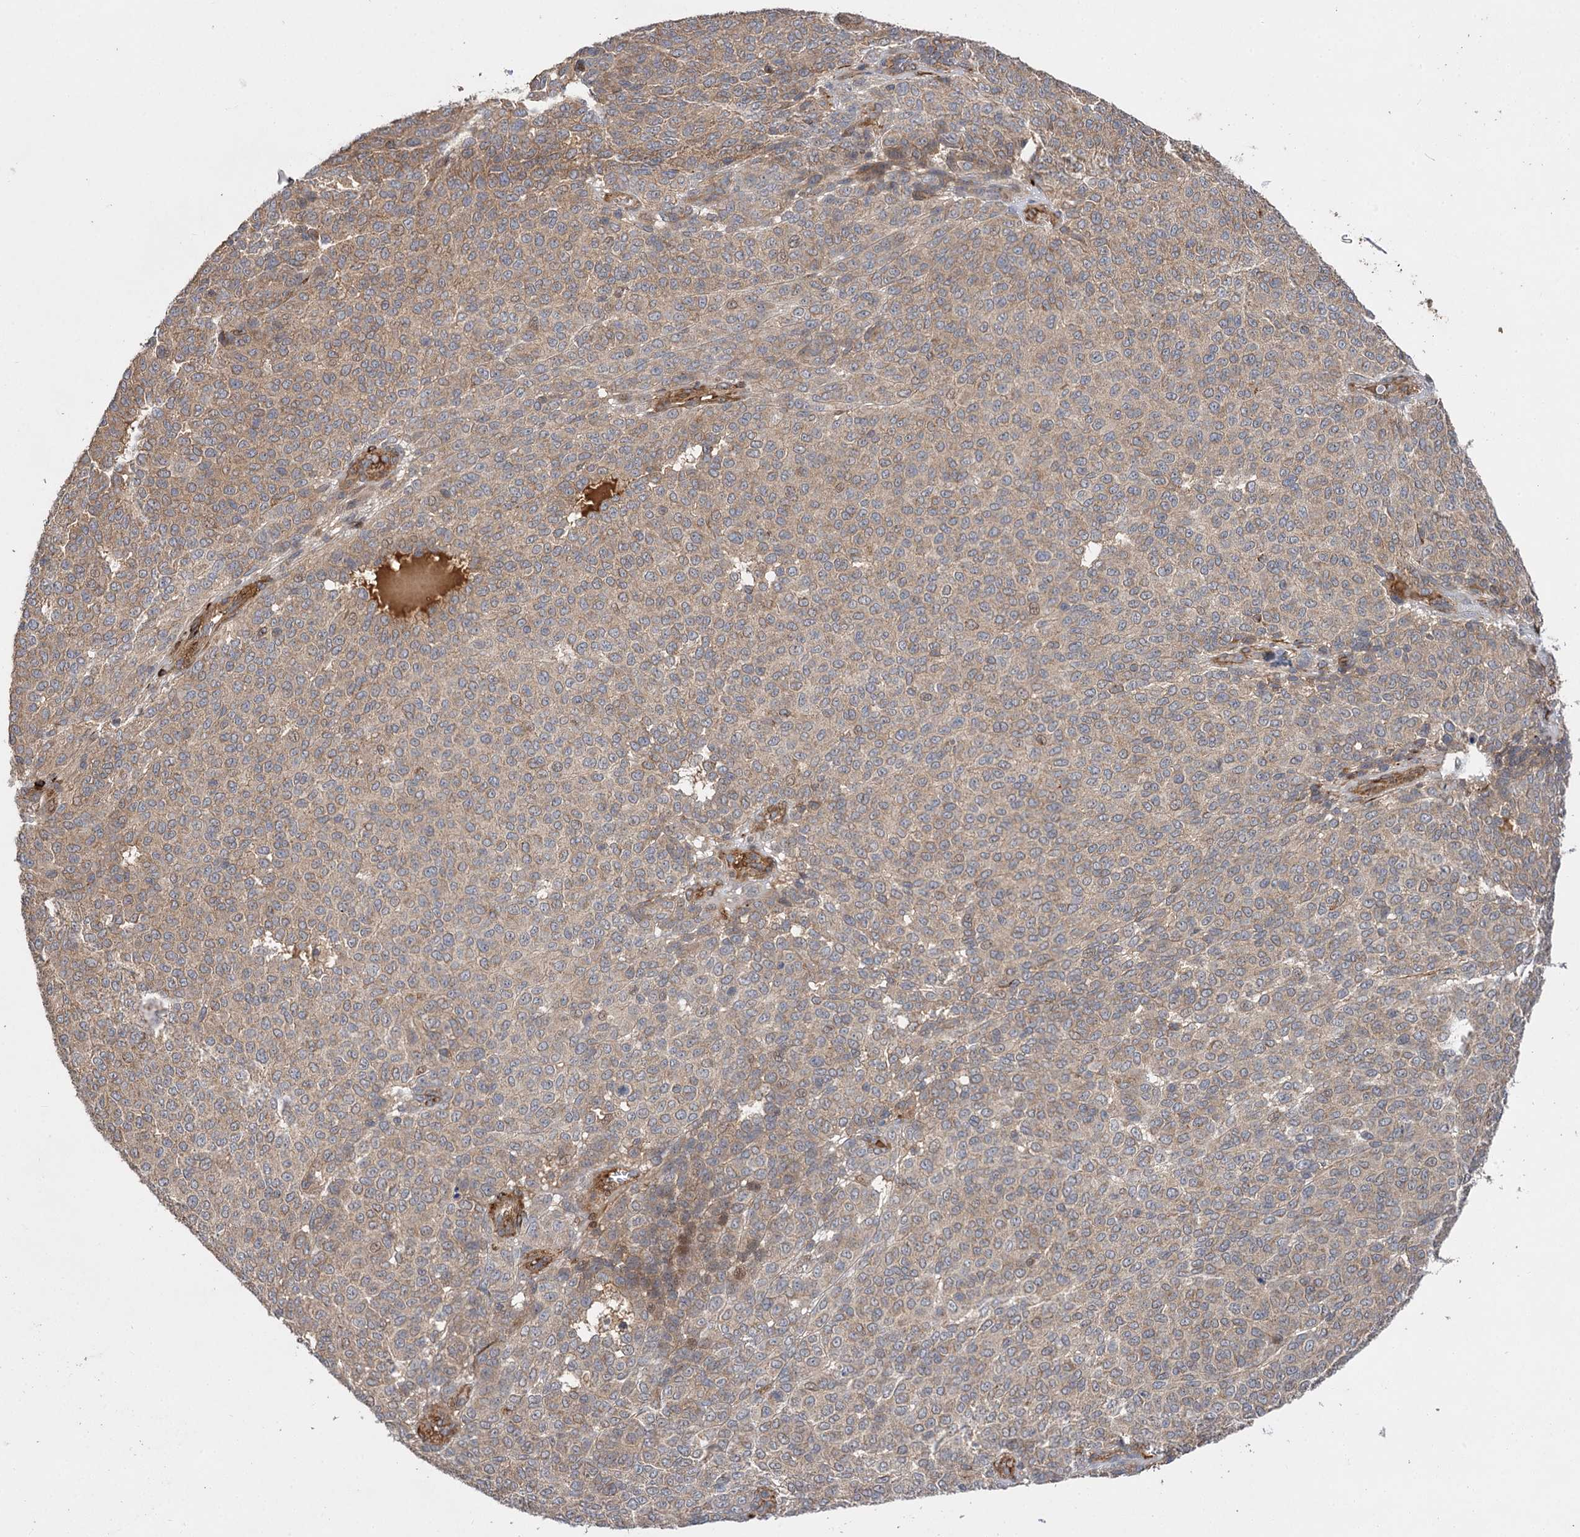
{"staining": {"intensity": "moderate", "quantity": ">75%", "location": "cytoplasmic/membranous"}, "tissue": "melanoma", "cell_type": "Tumor cells", "image_type": "cancer", "snomed": [{"axis": "morphology", "description": "Malignant melanoma, NOS"}, {"axis": "topography", "description": "Skin"}], "caption": "Malignant melanoma stained with a protein marker displays moderate staining in tumor cells.", "gene": "FBXW8", "patient": {"sex": "male", "age": 49}}